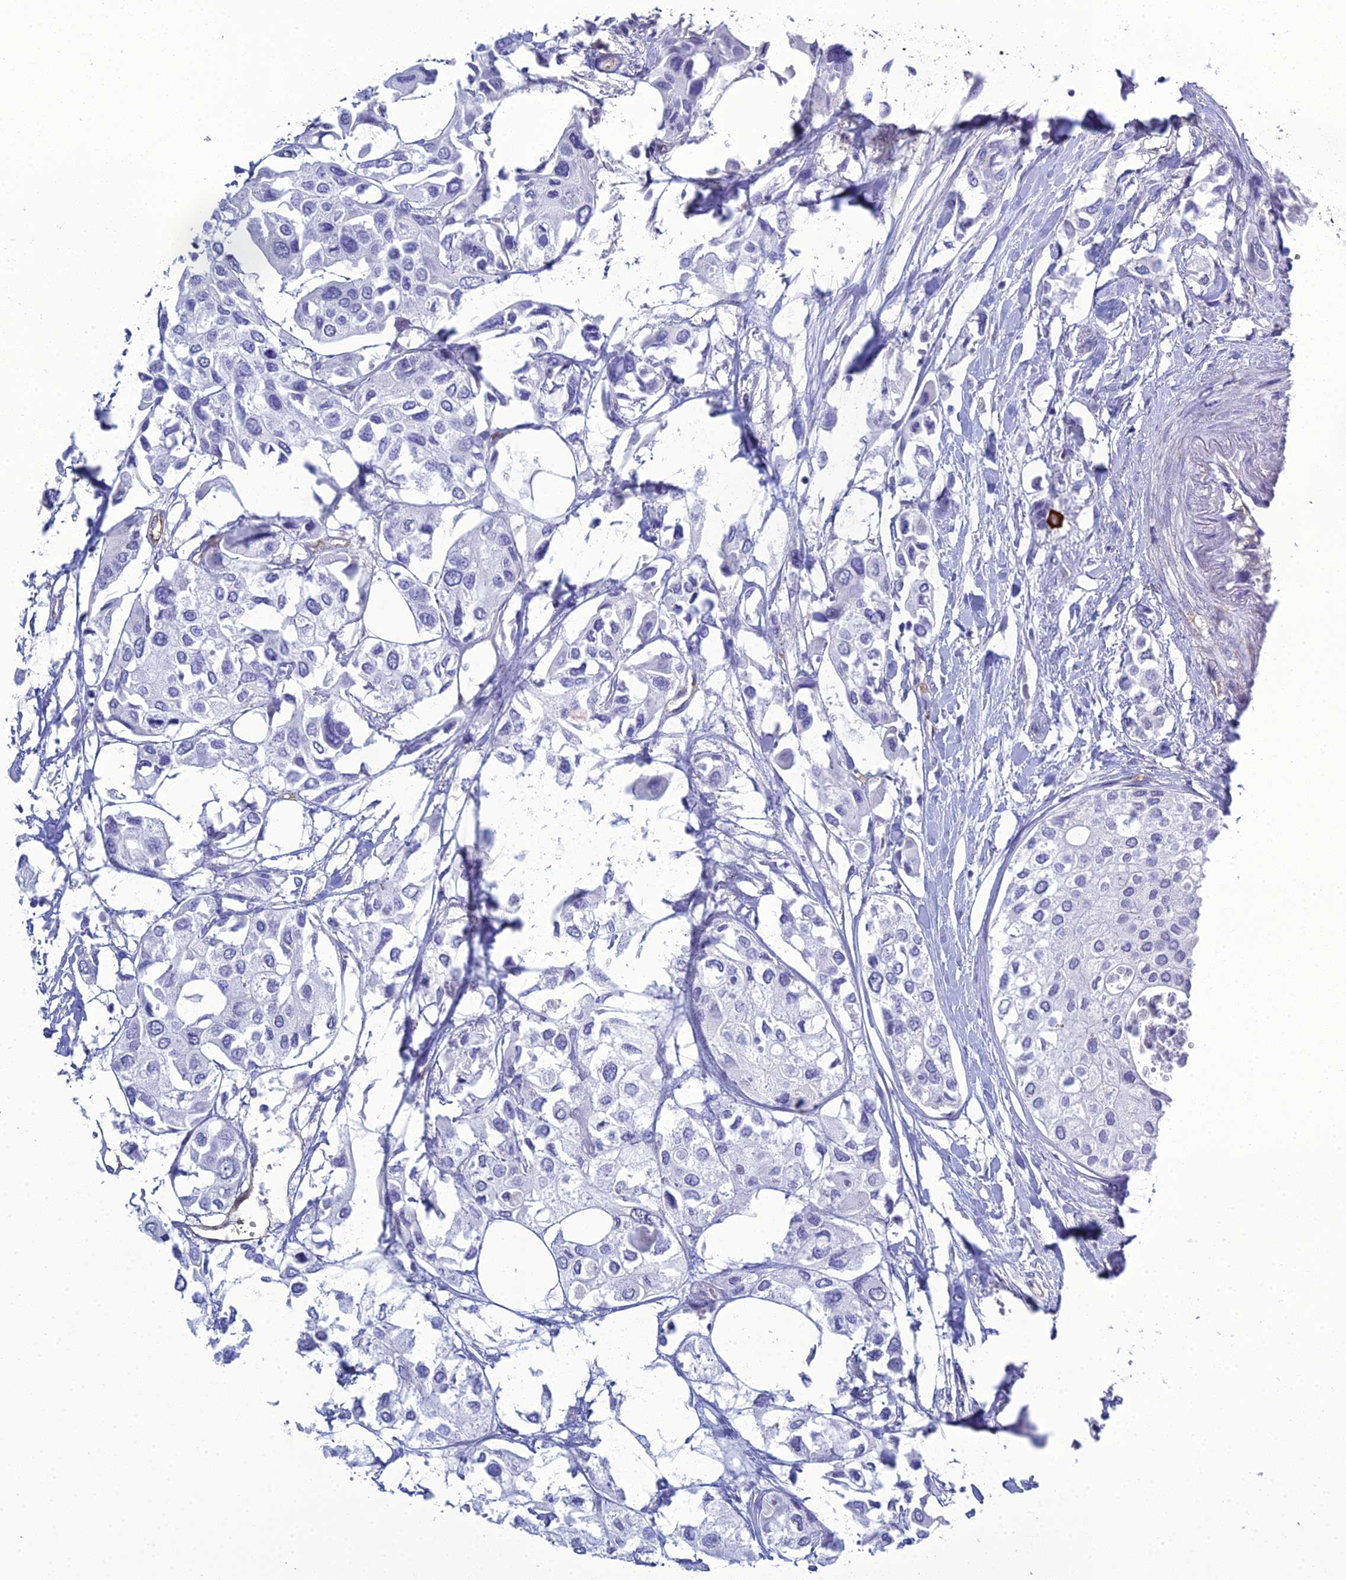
{"staining": {"intensity": "negative", "quantity": "none", "location": "none"}, "tissue": "urothelial cancer", "cell_type": "Tumor cells", "image_type": "cancer", "snomed": [{"axis": "morphology", "description": "Urothelial carcinoma, High grade"}, {"axis": "topography", "description": "Urinary bladder"}], "caption": "The immunohistochemistry photomicrograph has no significant expression in tumor cells of urothelial cancer tissue.", "gene": "ACE", "patient": {"sex": "male", "age": 64}}